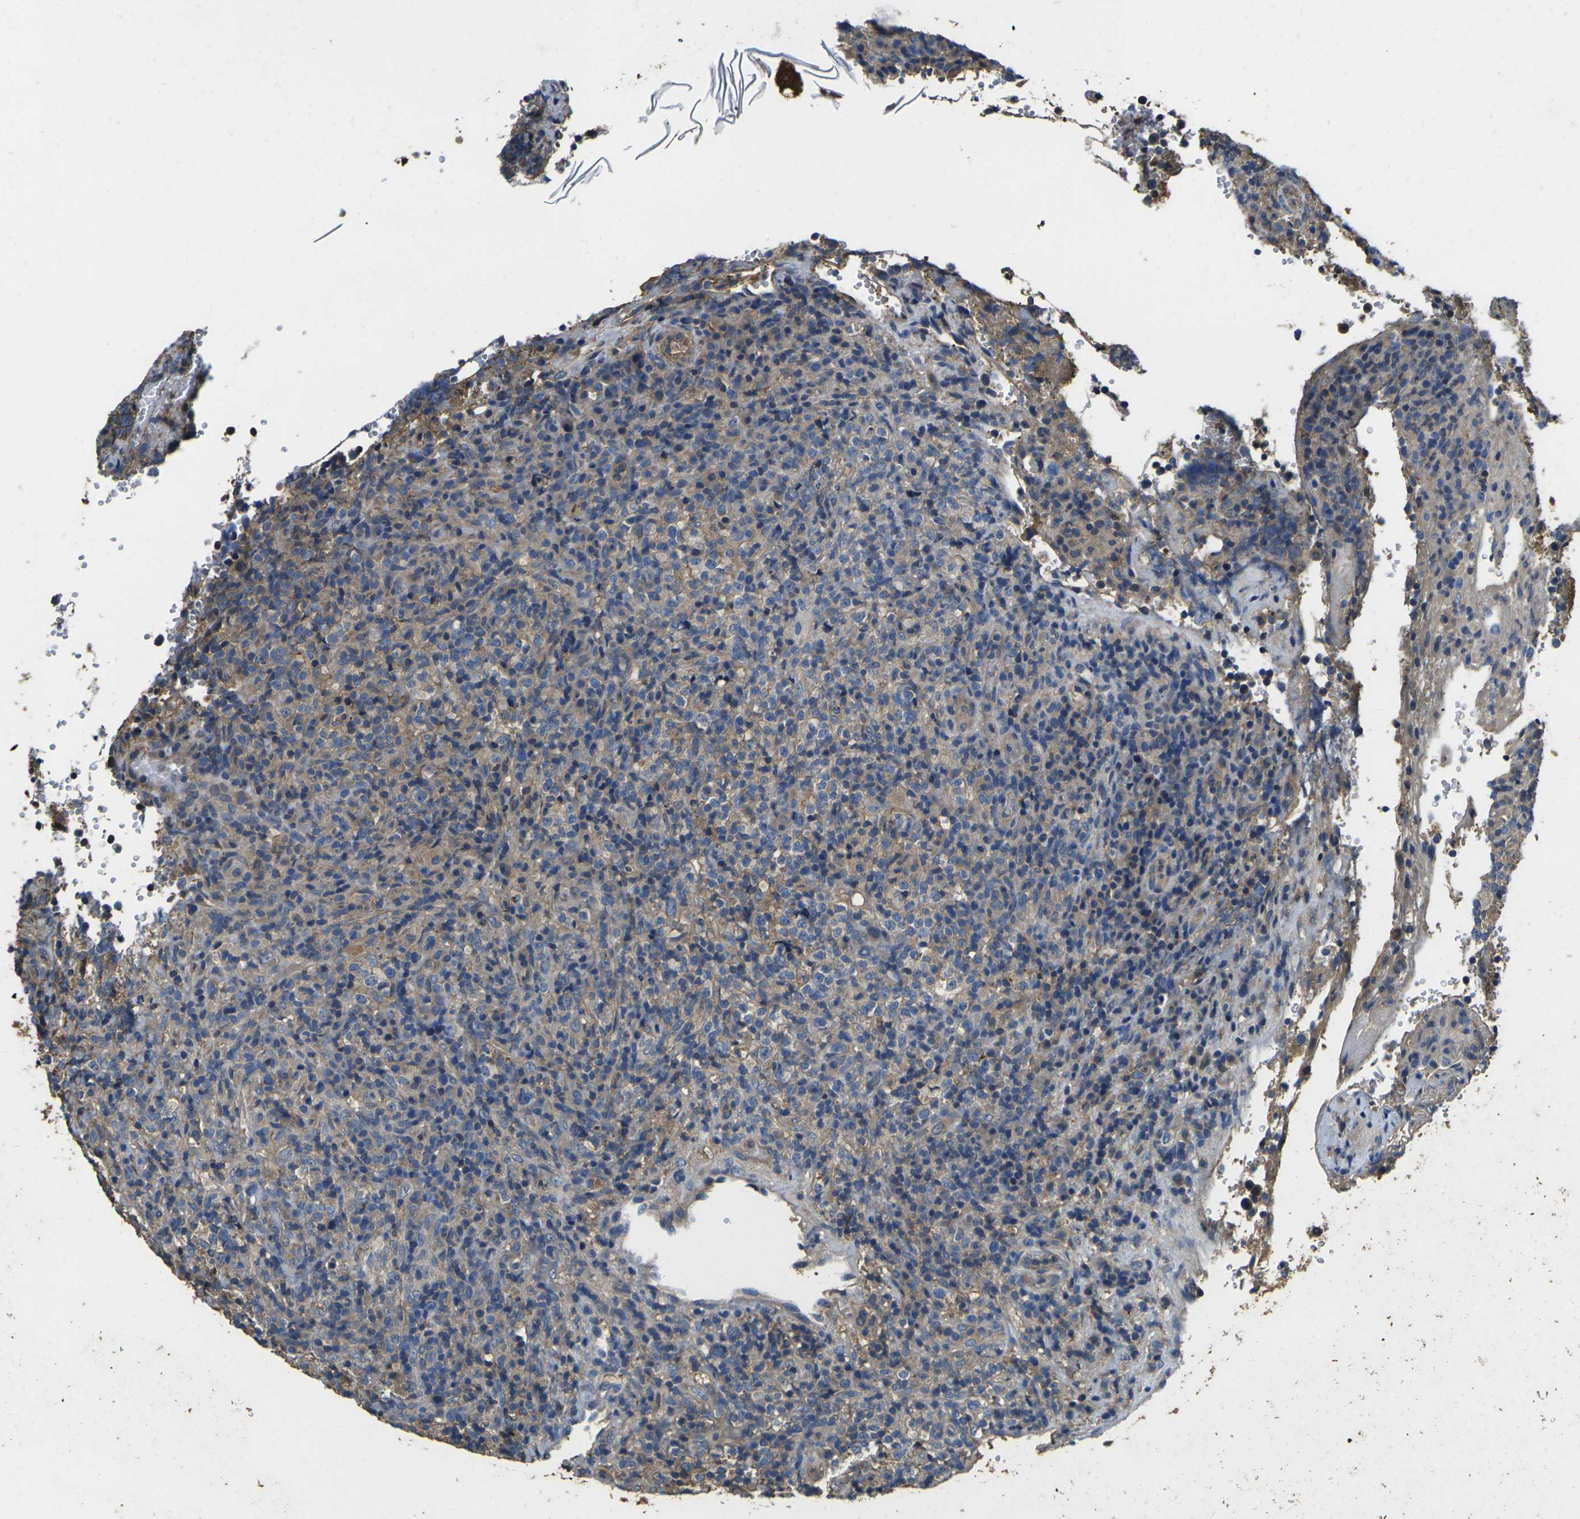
{"staining": {"intensity": "weak", "quantity": "25%-75%", "location": "cytoplasmic/membranous"}, "tissue": "lymphoma", "cell_type": "Tumor cells", "image_type": "cancer", "snomed": [{"axis": "morphology", "description": "Malignant lymphoma, non-Hodgkin's type, High grade"}, {"axis": "topography", "description": "Lymph node"}], "caption": "This image reveals lymphoma stained with IHC to label a protein in brown. The cytoplasmic/membranous of tumor cells show weak positivity for the protein. Nuclei are counter-stained blue.", "gene": "HSPG2", "patient": {"sex": "female", "age": 76}}